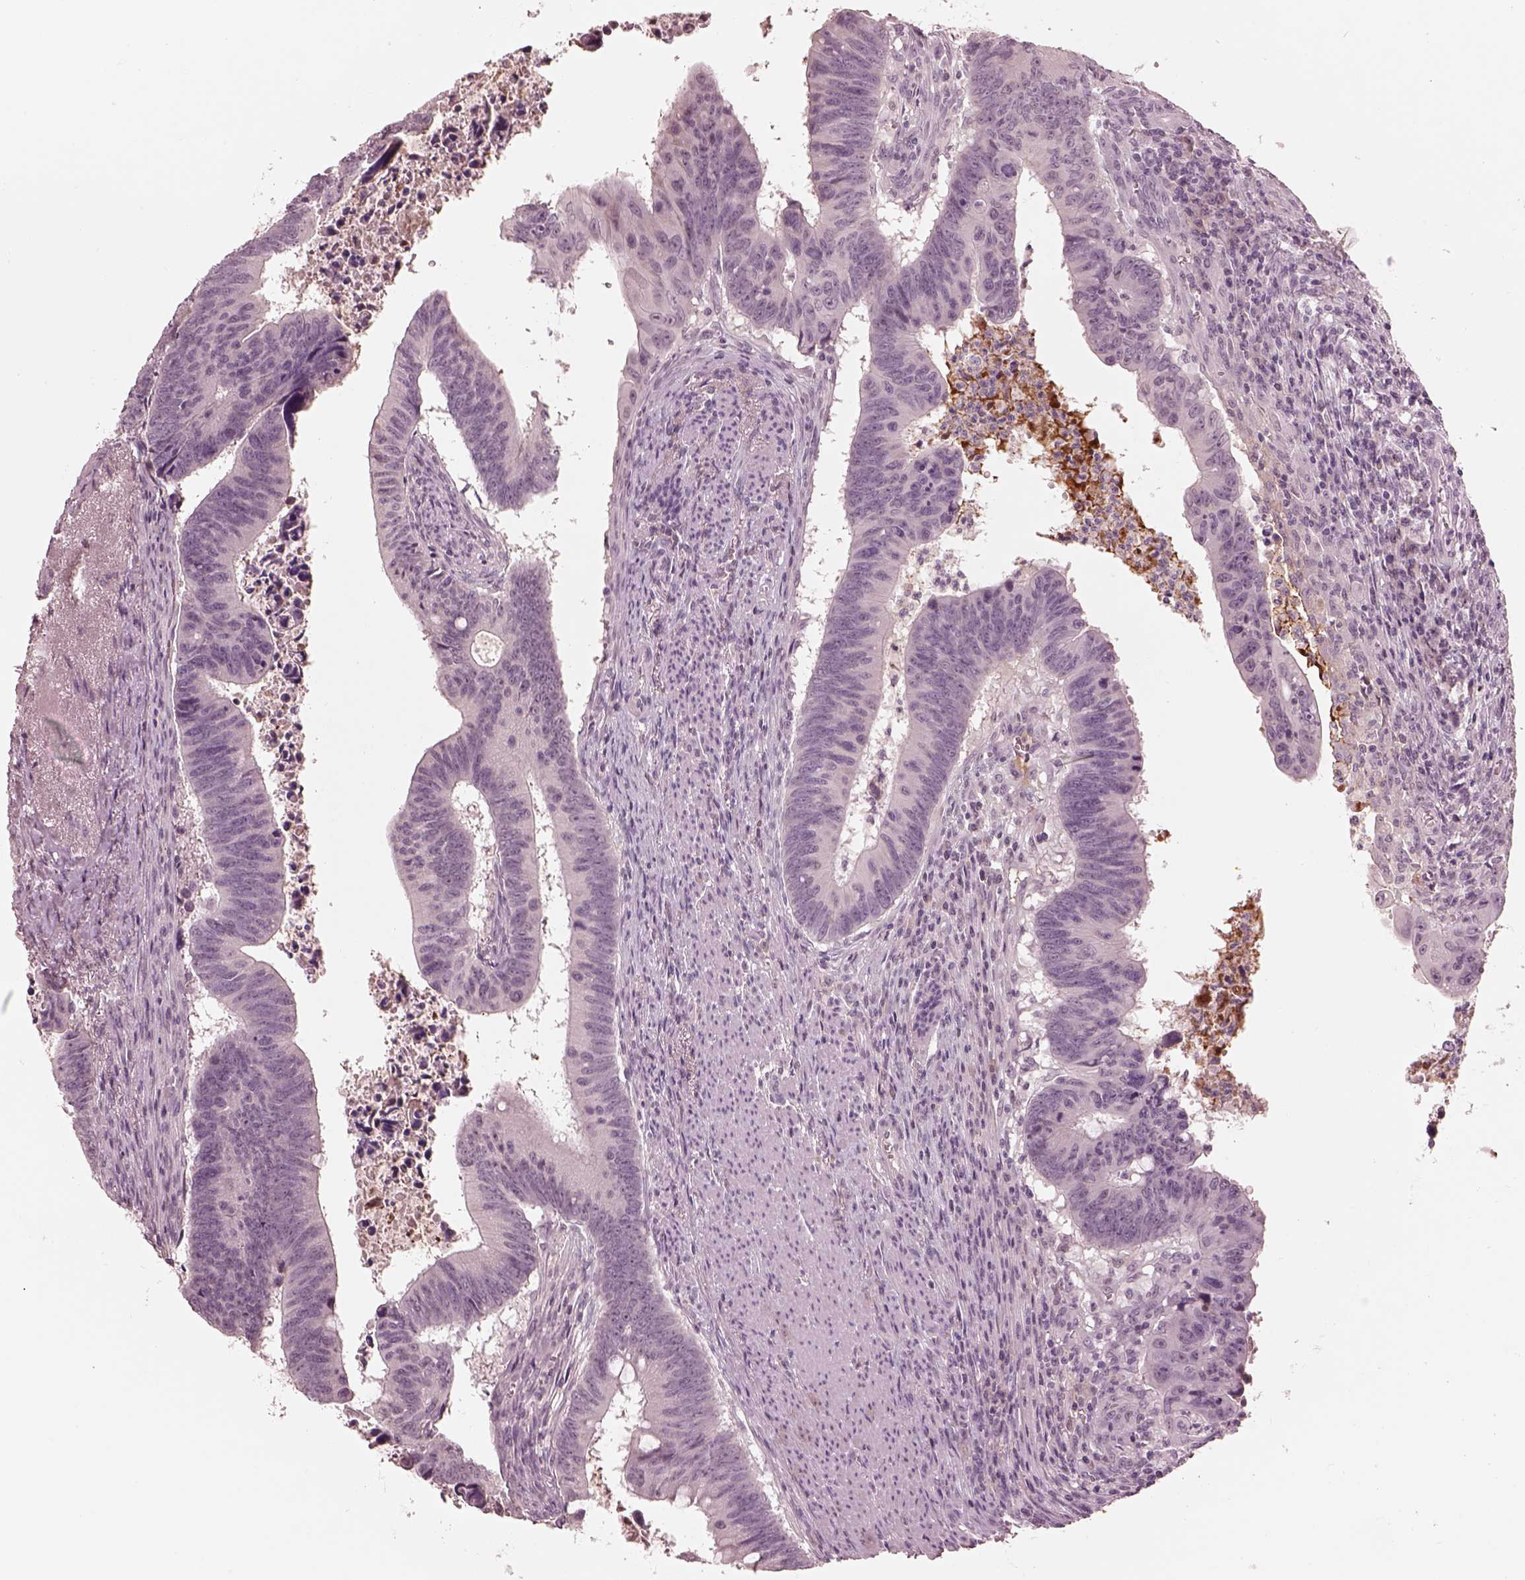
{"staining": {"intensity": "negative", "quantity": "none", "location": "none"}, "tissue": "colorectal cancer", "cell_type": "Tumor cells", "image_type": "cancer", "snomed": [{"axis": "morphology", "description": "Adenocarcinoma, NOS"}, {"axis": "topography", "description": "Colon"}], "caption": "Colorectal cancer was stained to show a protein in brown. There is no significant staining in tumor cells.", "gene": "KCNA2", "patient": {"sex": "female", "age": 87}}